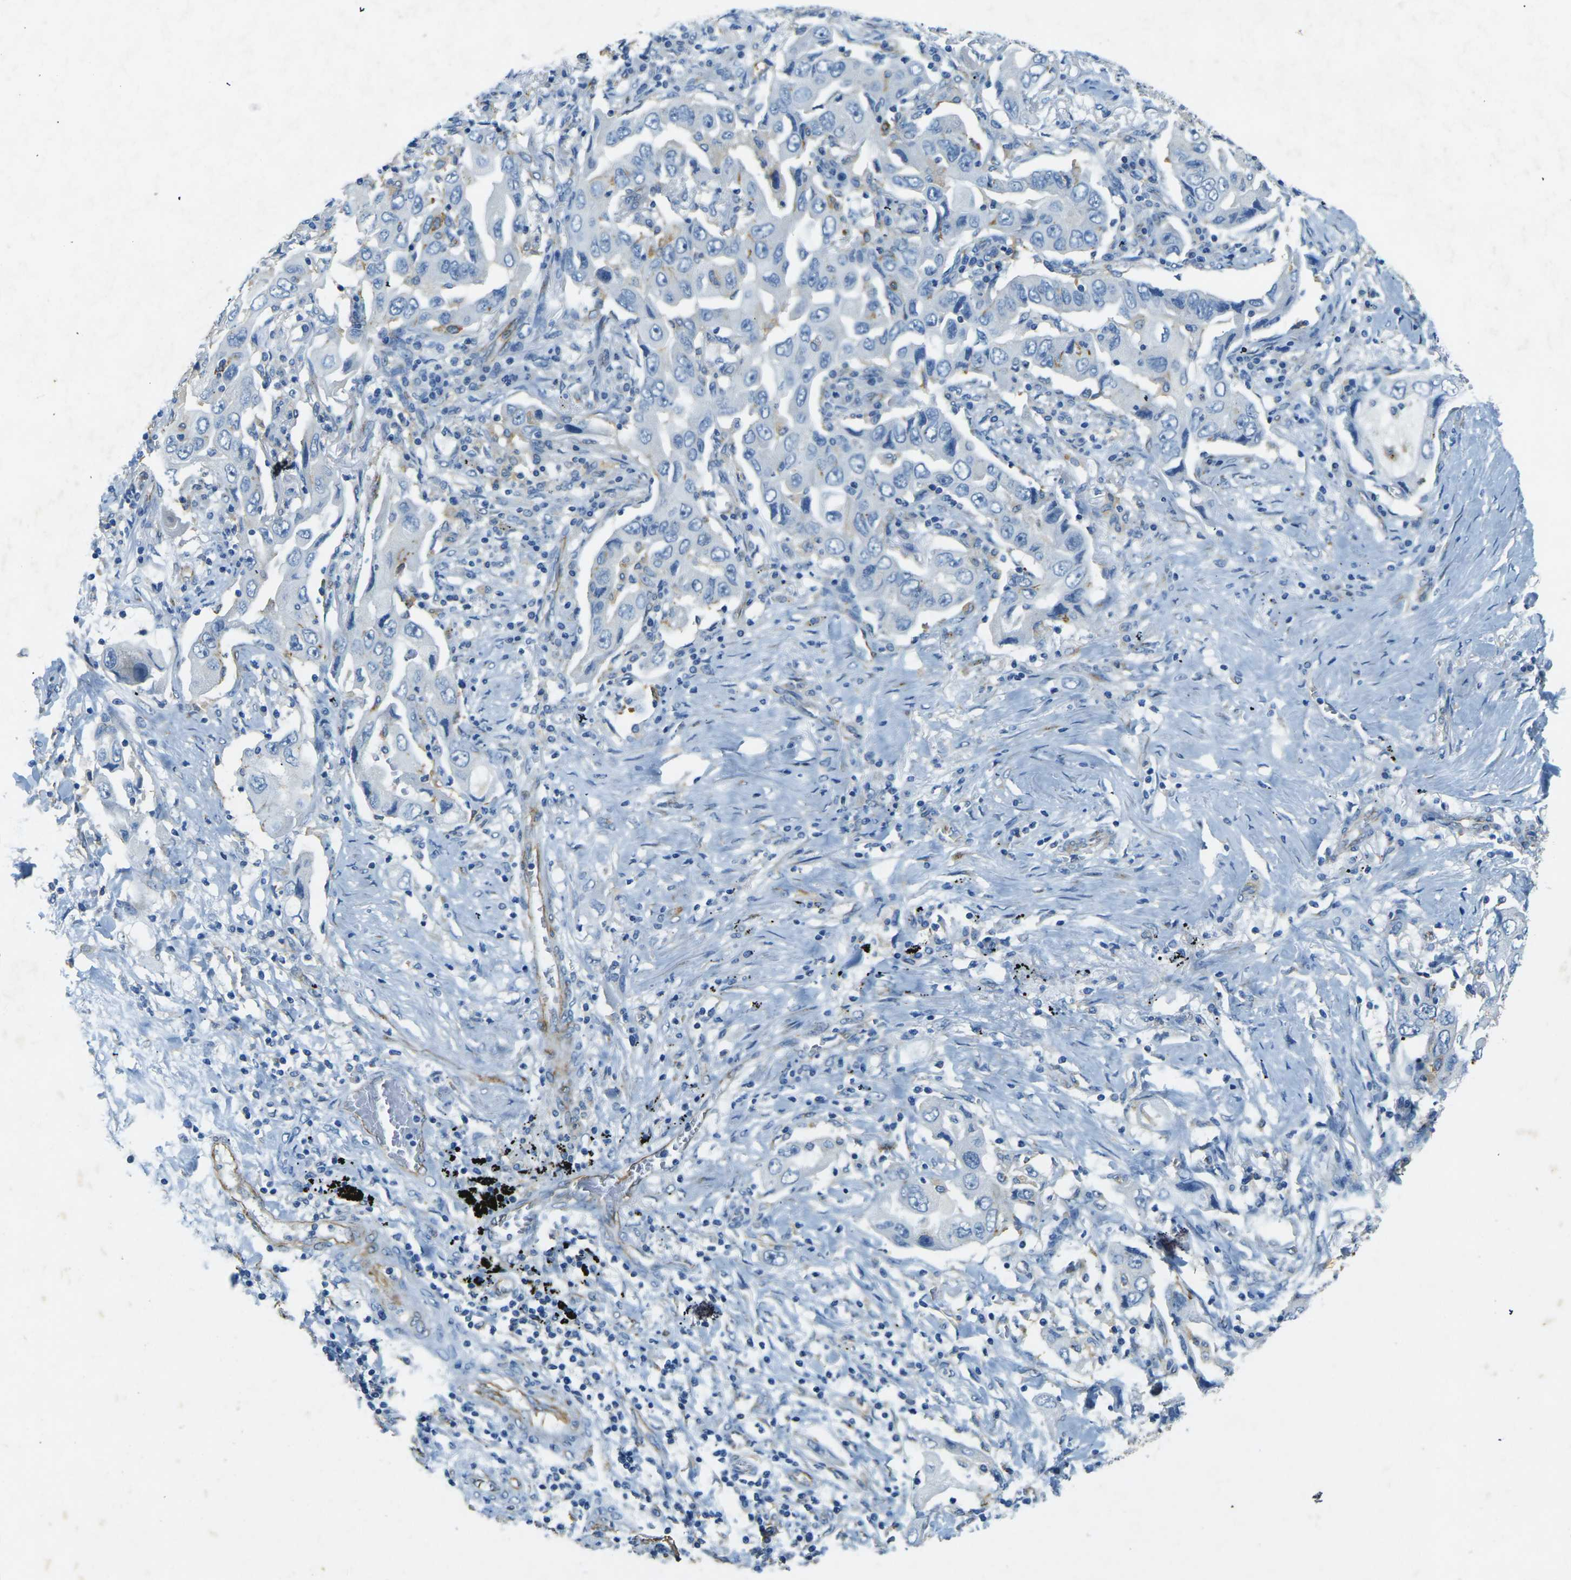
{"staining": {"intensity": "negative", "quantity": "none", "location": "none"}, "tissue": "lung cancer", "cell_type": "Tumor cells", "image_type": "cancer", "snomed": [{"axis": "morphology", "description": "Adenocarcinoma, NOS"}, {"axis": "topography", "description": "Lung"}], "caption": "Immunohistochemistry of adenocarcinoma (lung) shows no staining in tumor cells.", "gene": "SORT1", "patient": {"sex": "female", "age": 65}}